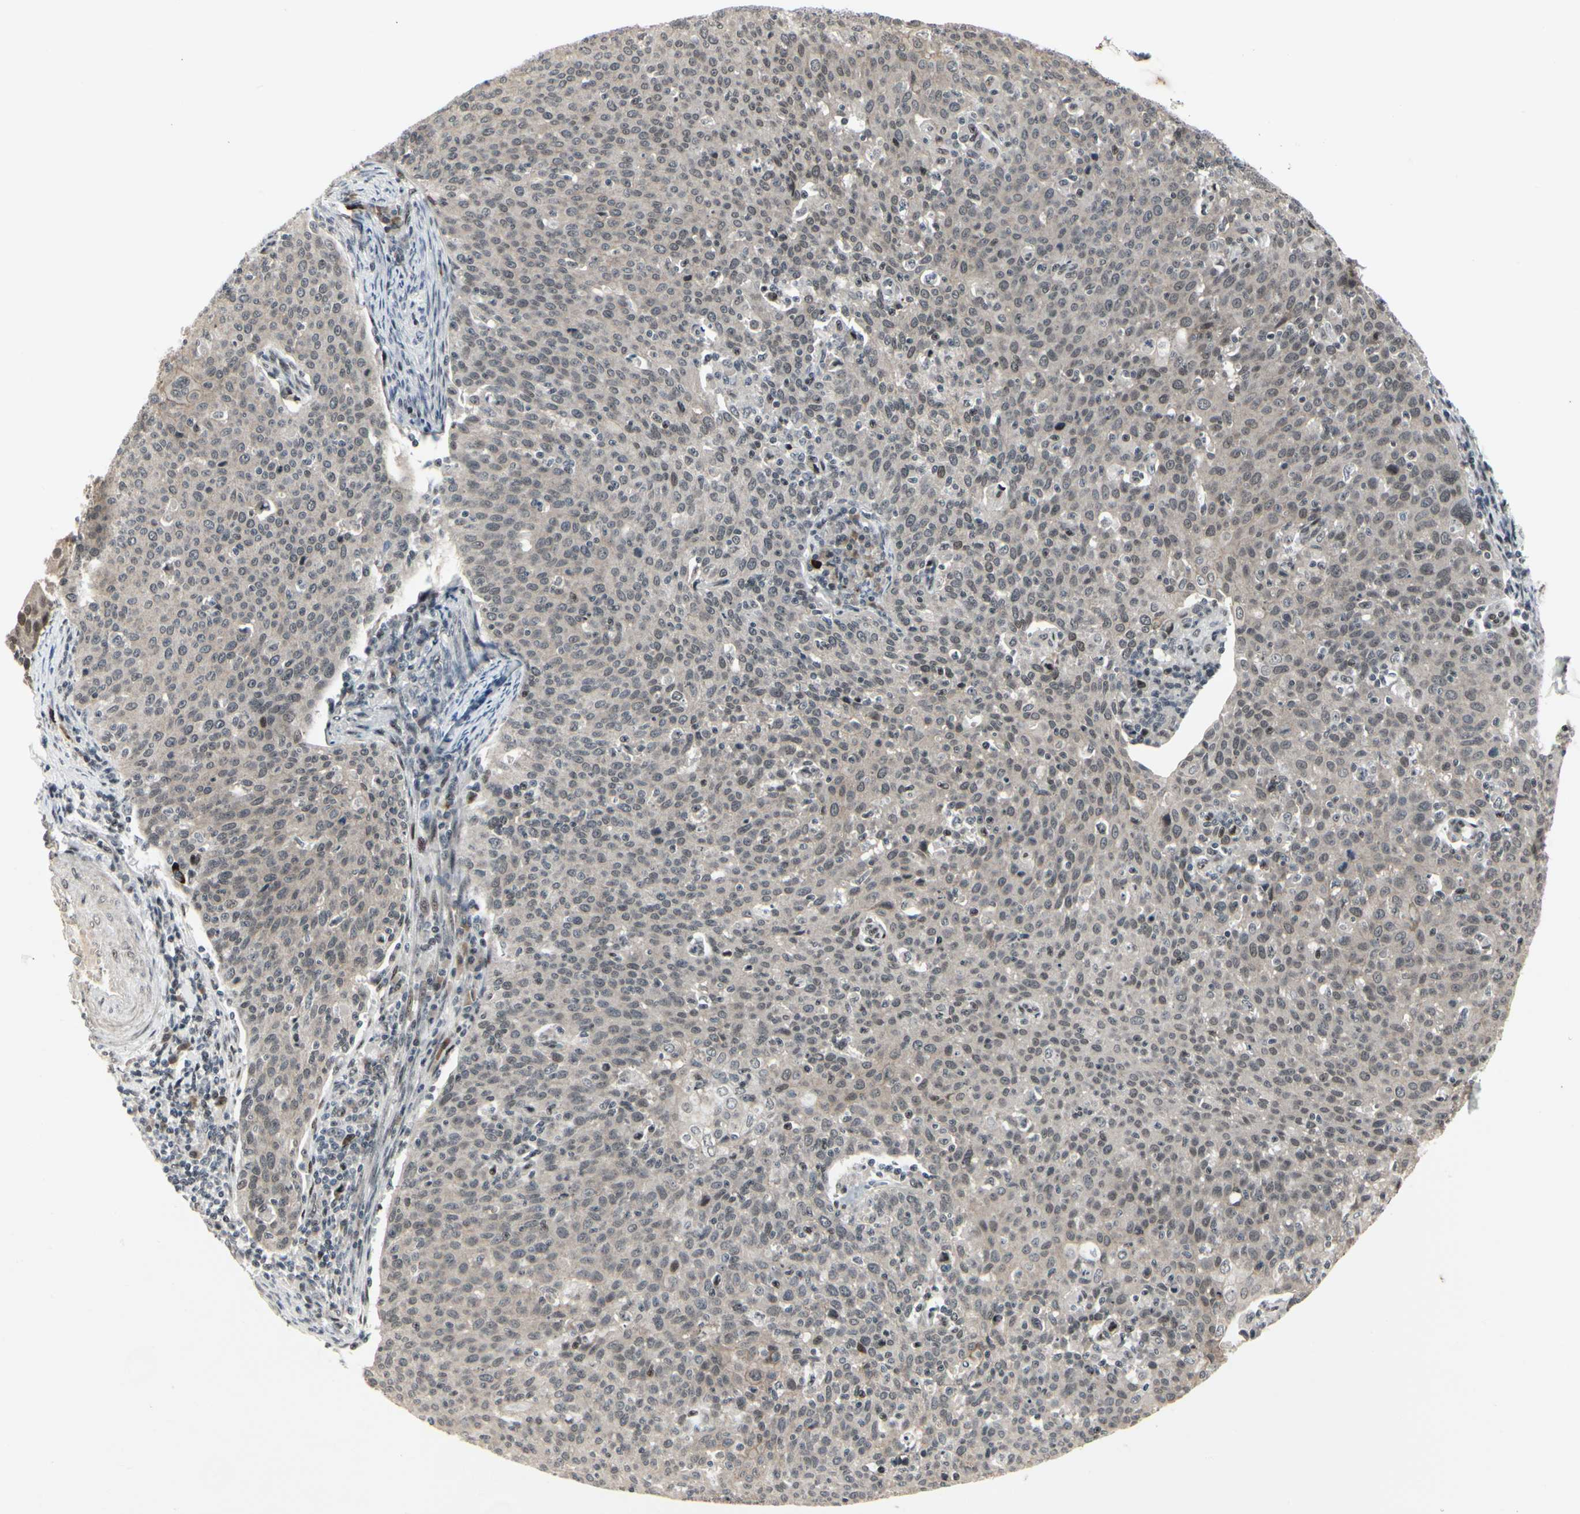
{"staining": {"intensity": "moderate", "quantity": "25%-75%", "location": "nuclear"}, "tissue": "cervical cancer", "cell_type": "Tumor cells", "image_type": "cancer", "snomed": [{"axis": "morphology", "description": "Squamous cell carcinoma, NOS"}, {"axis": "topography", "description": "Cervix"}], "caption": "Immunohistochemical staining of squamous cell carcinoma (cervical) demonstrates medium levels of moderate nuclear positivity in approximately 25%-75% of tumor cells.", "gene": "FOXJ2", "patient": {"sex": "female", "age": 38}}